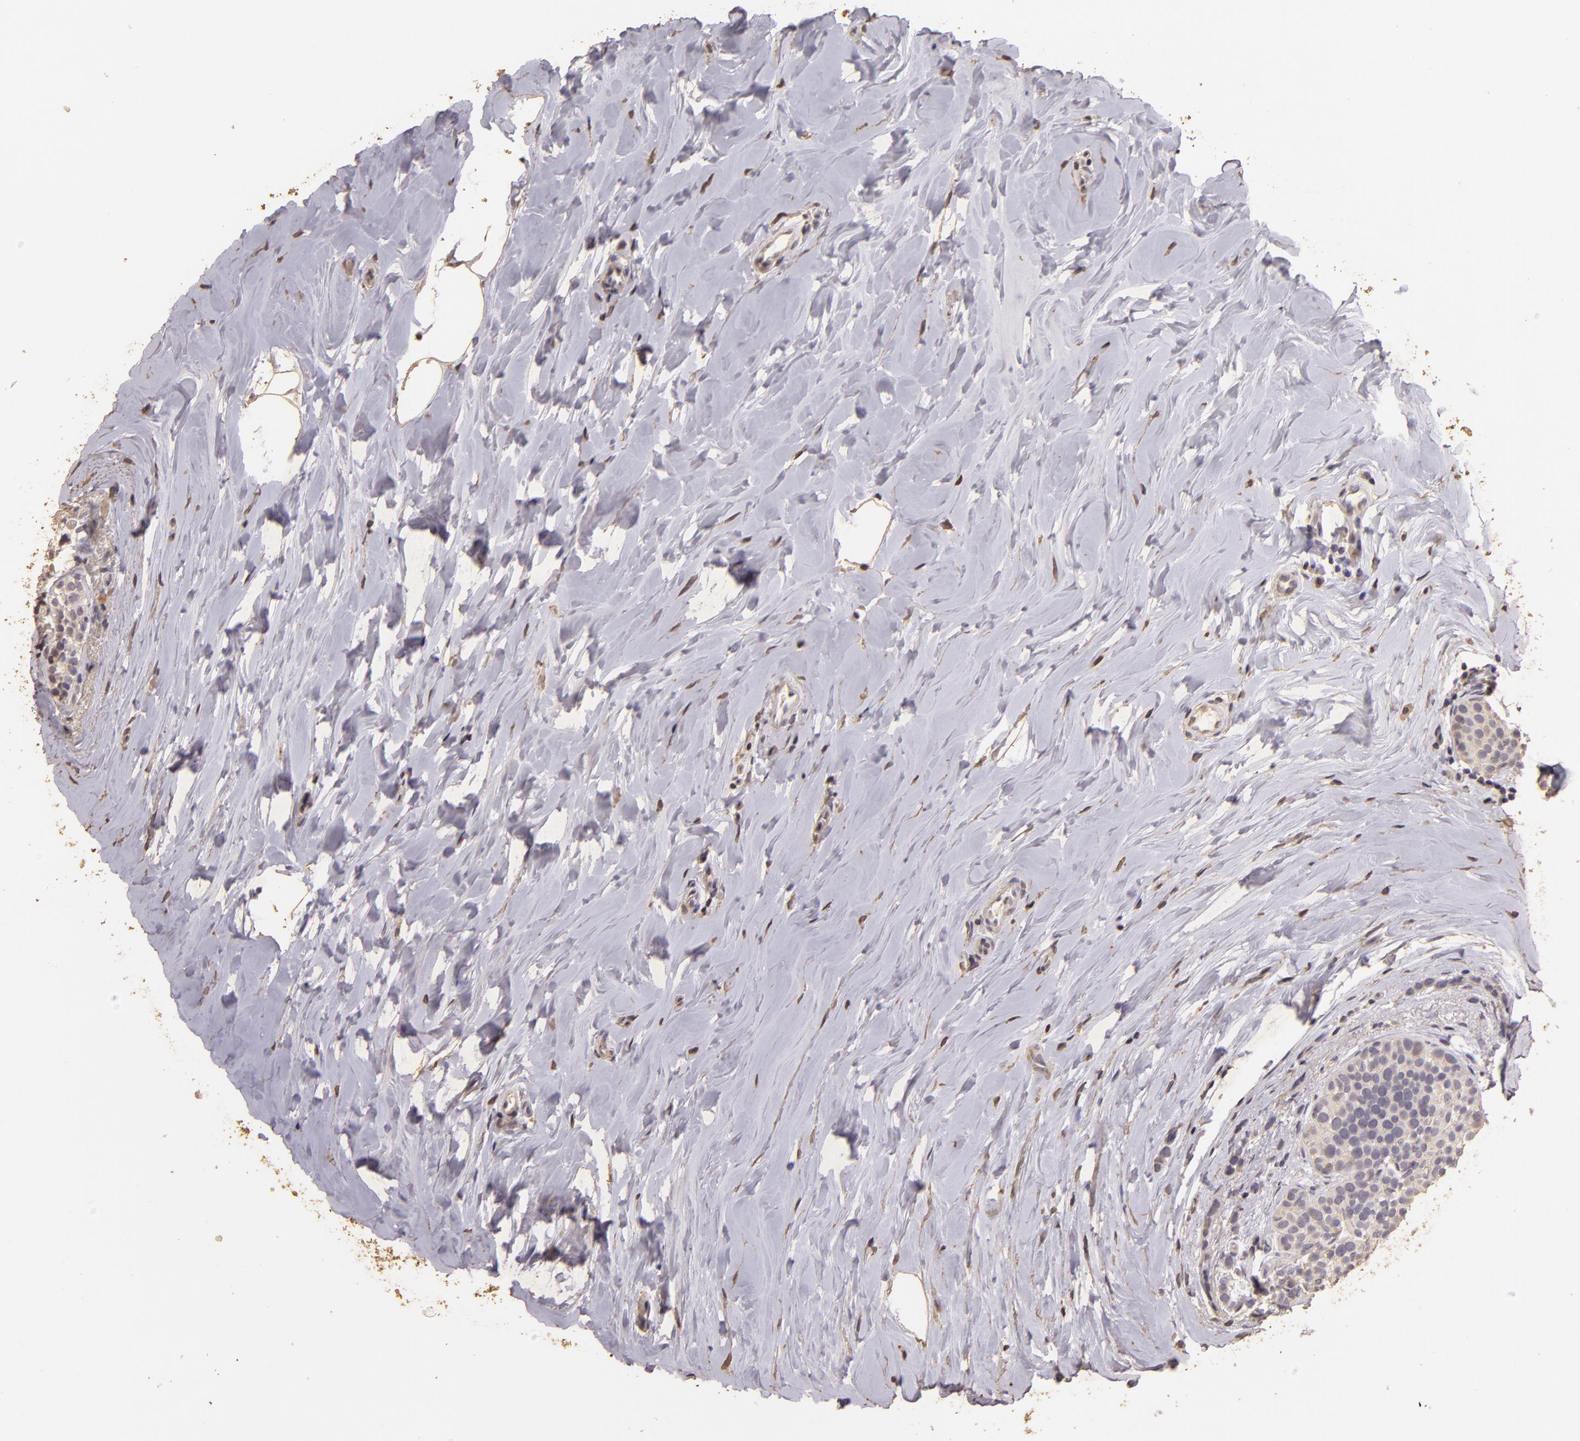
{"staining": {"intensity": "weak", "quantity": "25%-75%", "location": "cytoplasmic/membranous"}, "tissue": "breast cancer", "cell_type": "Tumor cells", "image_type": "cancer", "snomed": [{"axis": "morphology", "description": "Lobular carcinoma"}, {"axis": "topography", "description": "Breast"}], "caption": "Human breast cancer stained with a brown dye displays weak cytoplasmic/membranous positive positivity in approximately 25%-75% of tumor cells.", "gene": "BCL2L13", "patient": {"sex": "female", "age": 64}}